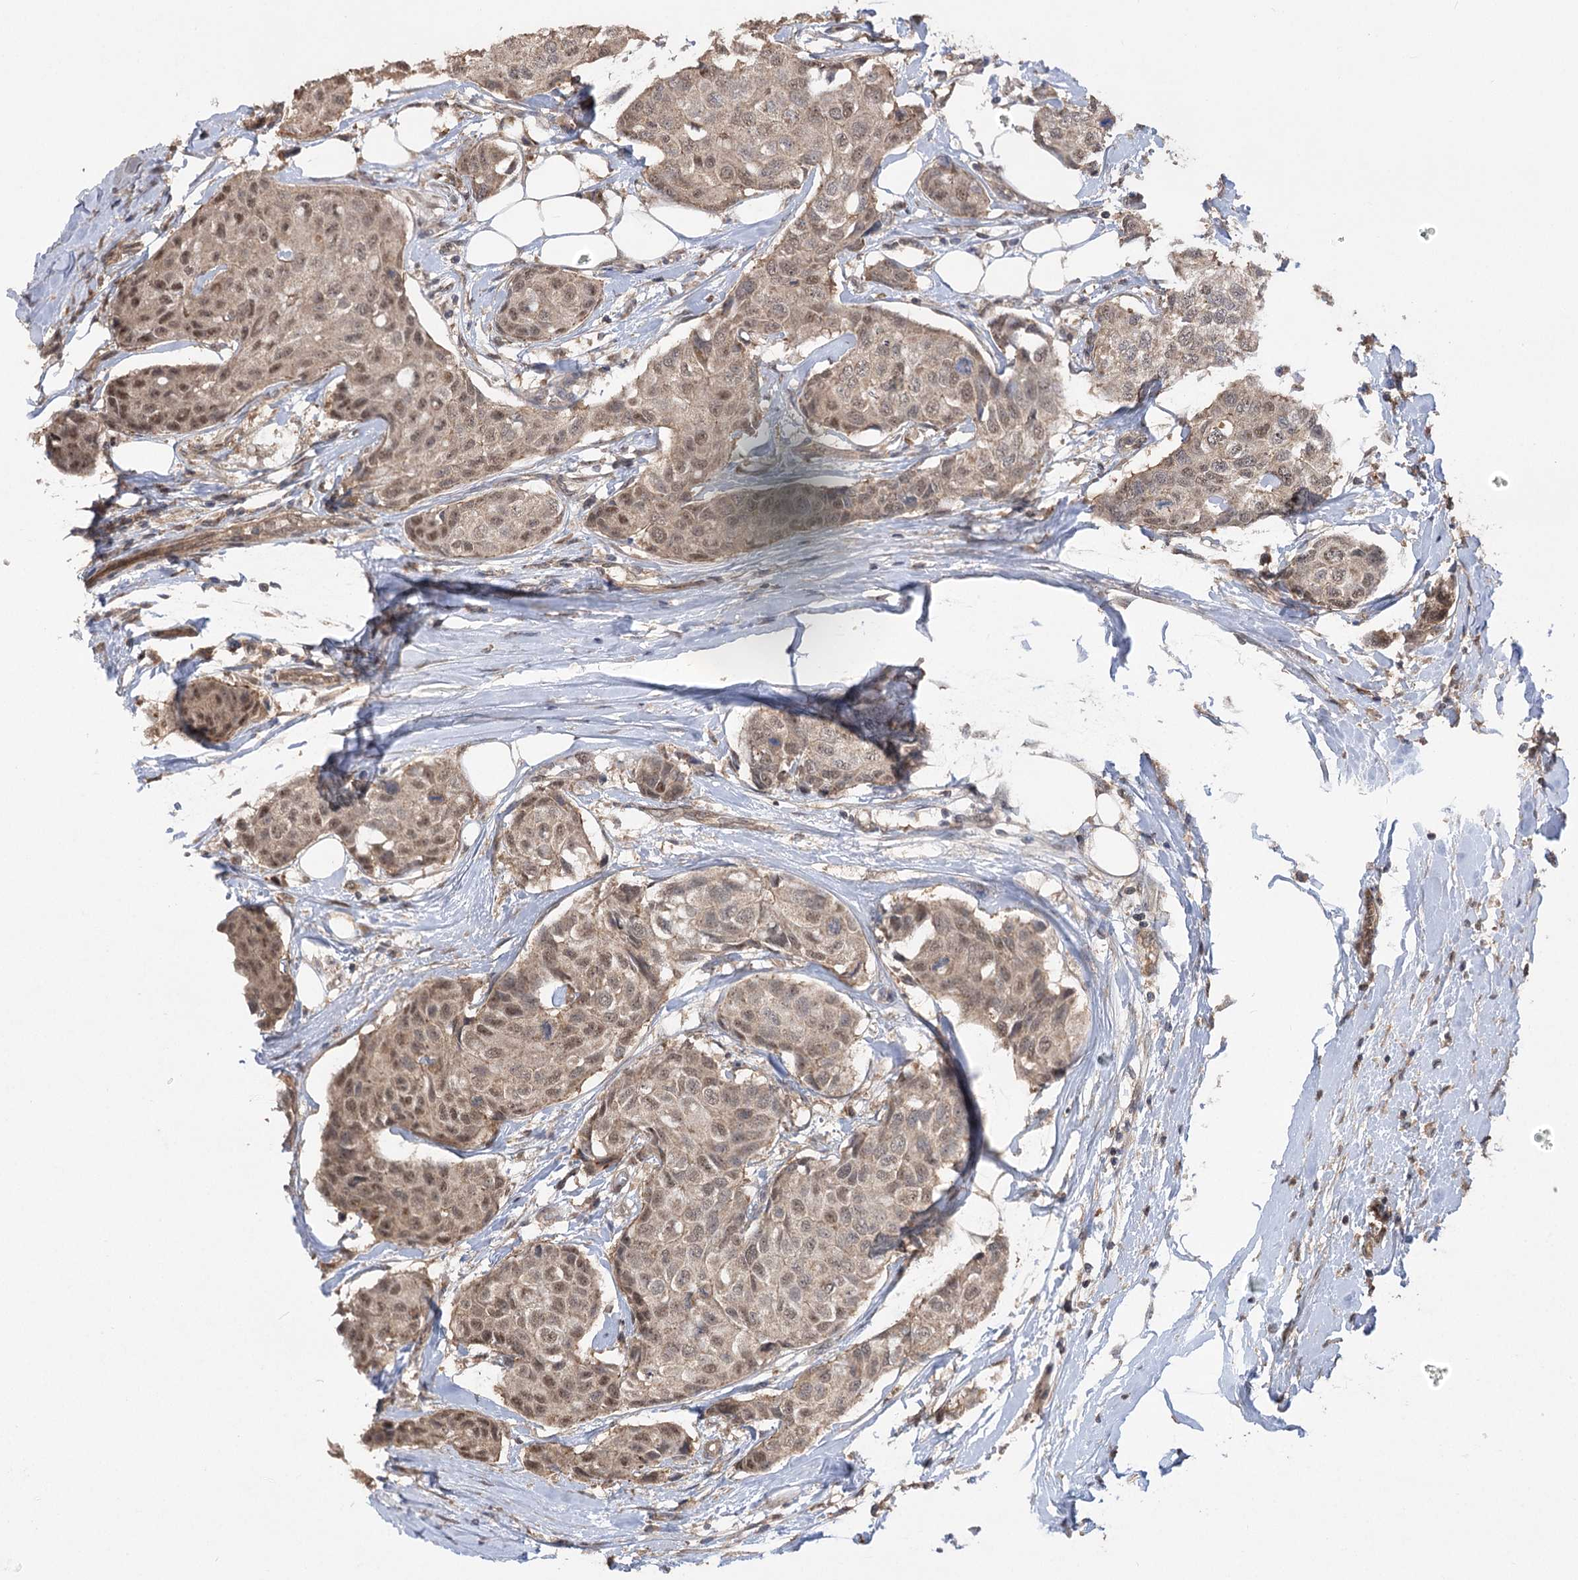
{"staining": {"intensity": "moderate", "quantity": ">75%", "location": "cytoplasmic/membranous,nuclear"}, "tissue": "breast cancer", "cell_type": "Tumor cells", "image_type": "cancer", "snomed": [{"axis": "morphology", "description": "Duct carcinoma"}, {"axis": "topography", "description": "Breast"}], "caption": "Breast invasive ductal carcinoma stained with a brown dye reveals moderate cytoplasmic/membranous and nuclear positive staining in approximately >75% of tumor cells.", "gene": "TENM2", "patient": {"sex": "female", "age": 80}}